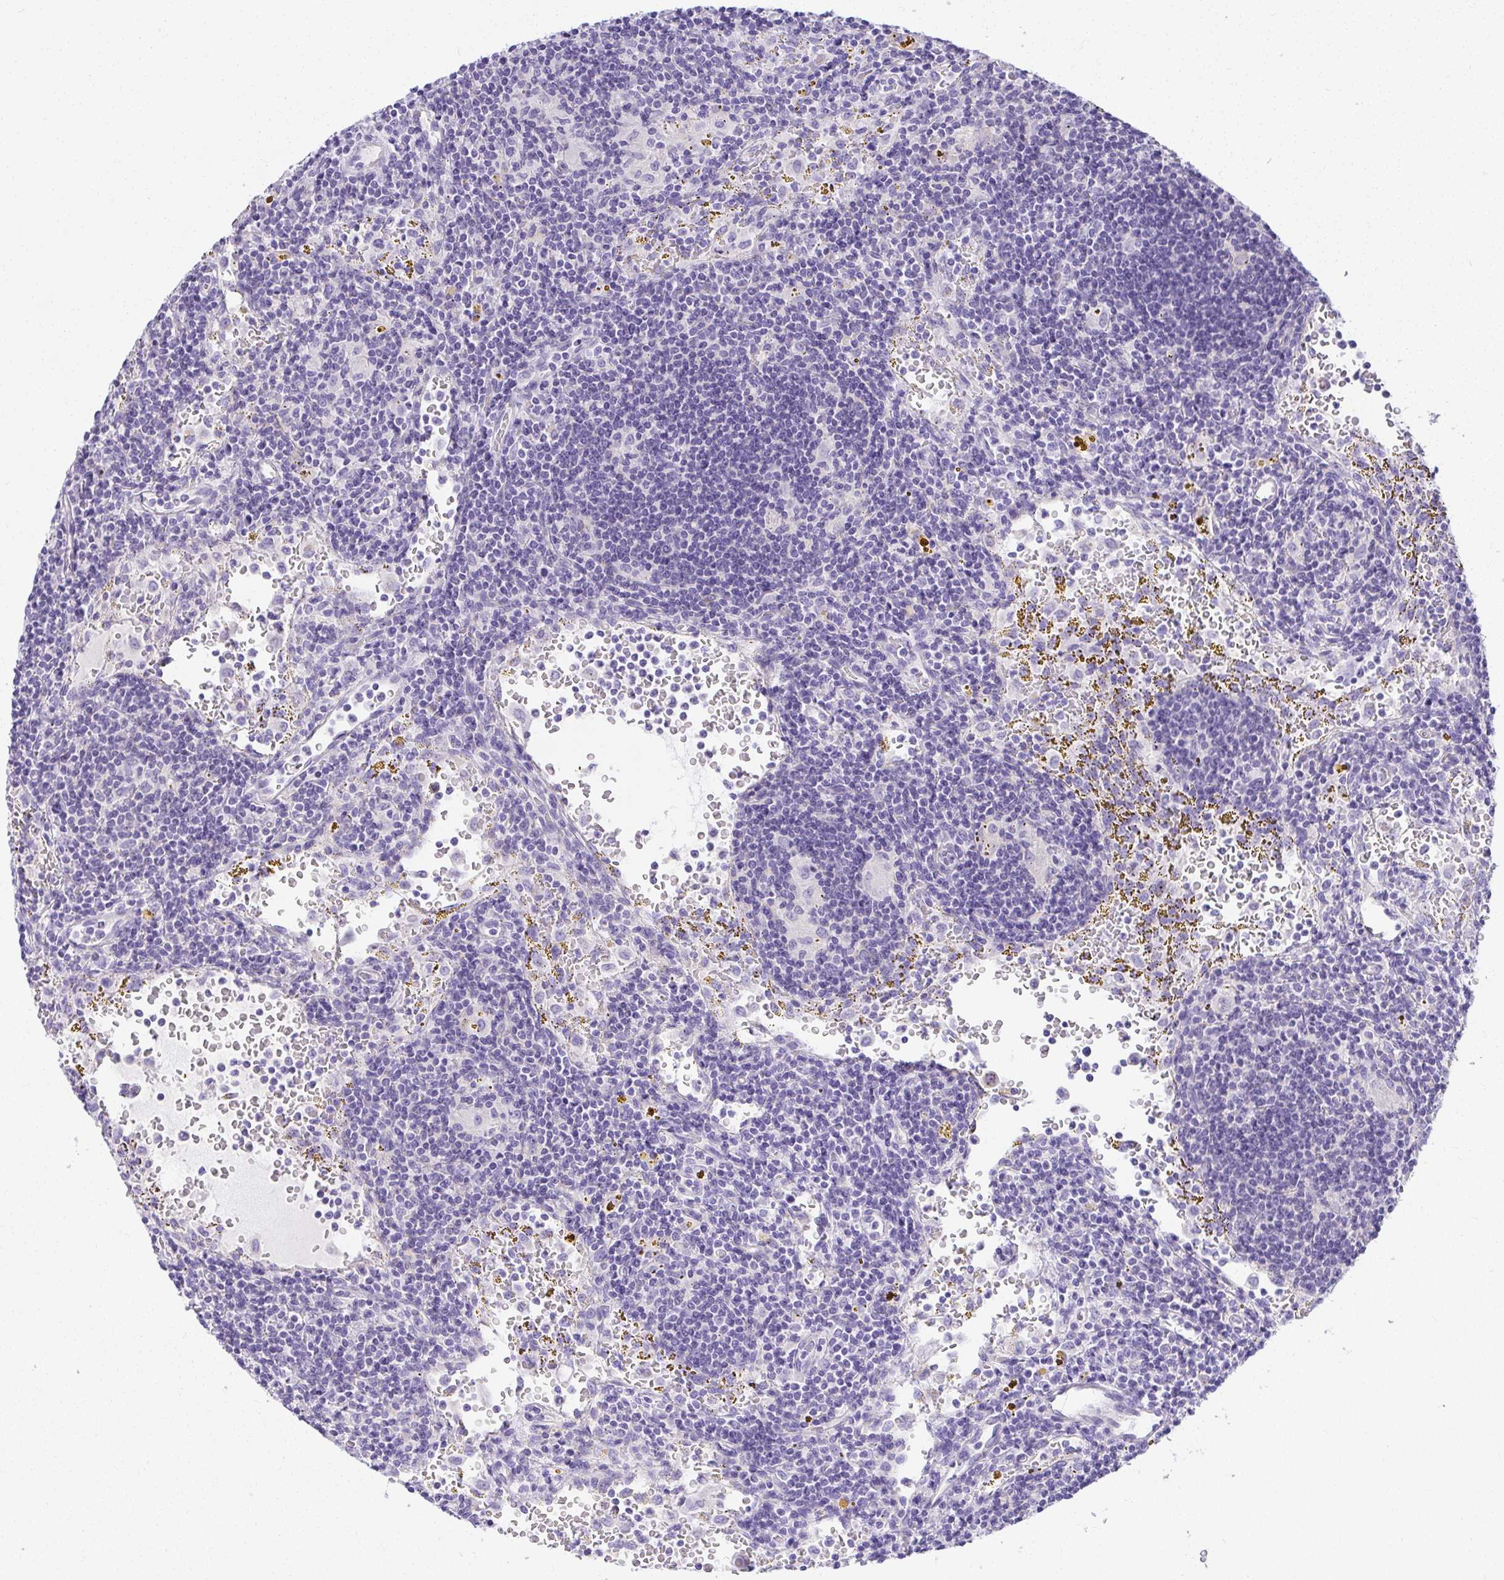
{"staining": {"intensity": "negative", "quantity": "none", "location": "none"}, "tissue": "lymphoma", "cell_type": "Tumor cells", "image_type": "cancer", "snomed": [{"axis": "morphology", "description": "Malignant lymphoma, non-Hodgkin's type, Low grade"}, {"axis": "topography", "description": "Spleen"}], "caption": "The histopathology image exhibits no significant staining in tumor cells of malignant lymphoma, non-Hodgkin's type (low-grade).", "gene": "PLPPR3", "patient": {"sex": "female", "age": 70}}